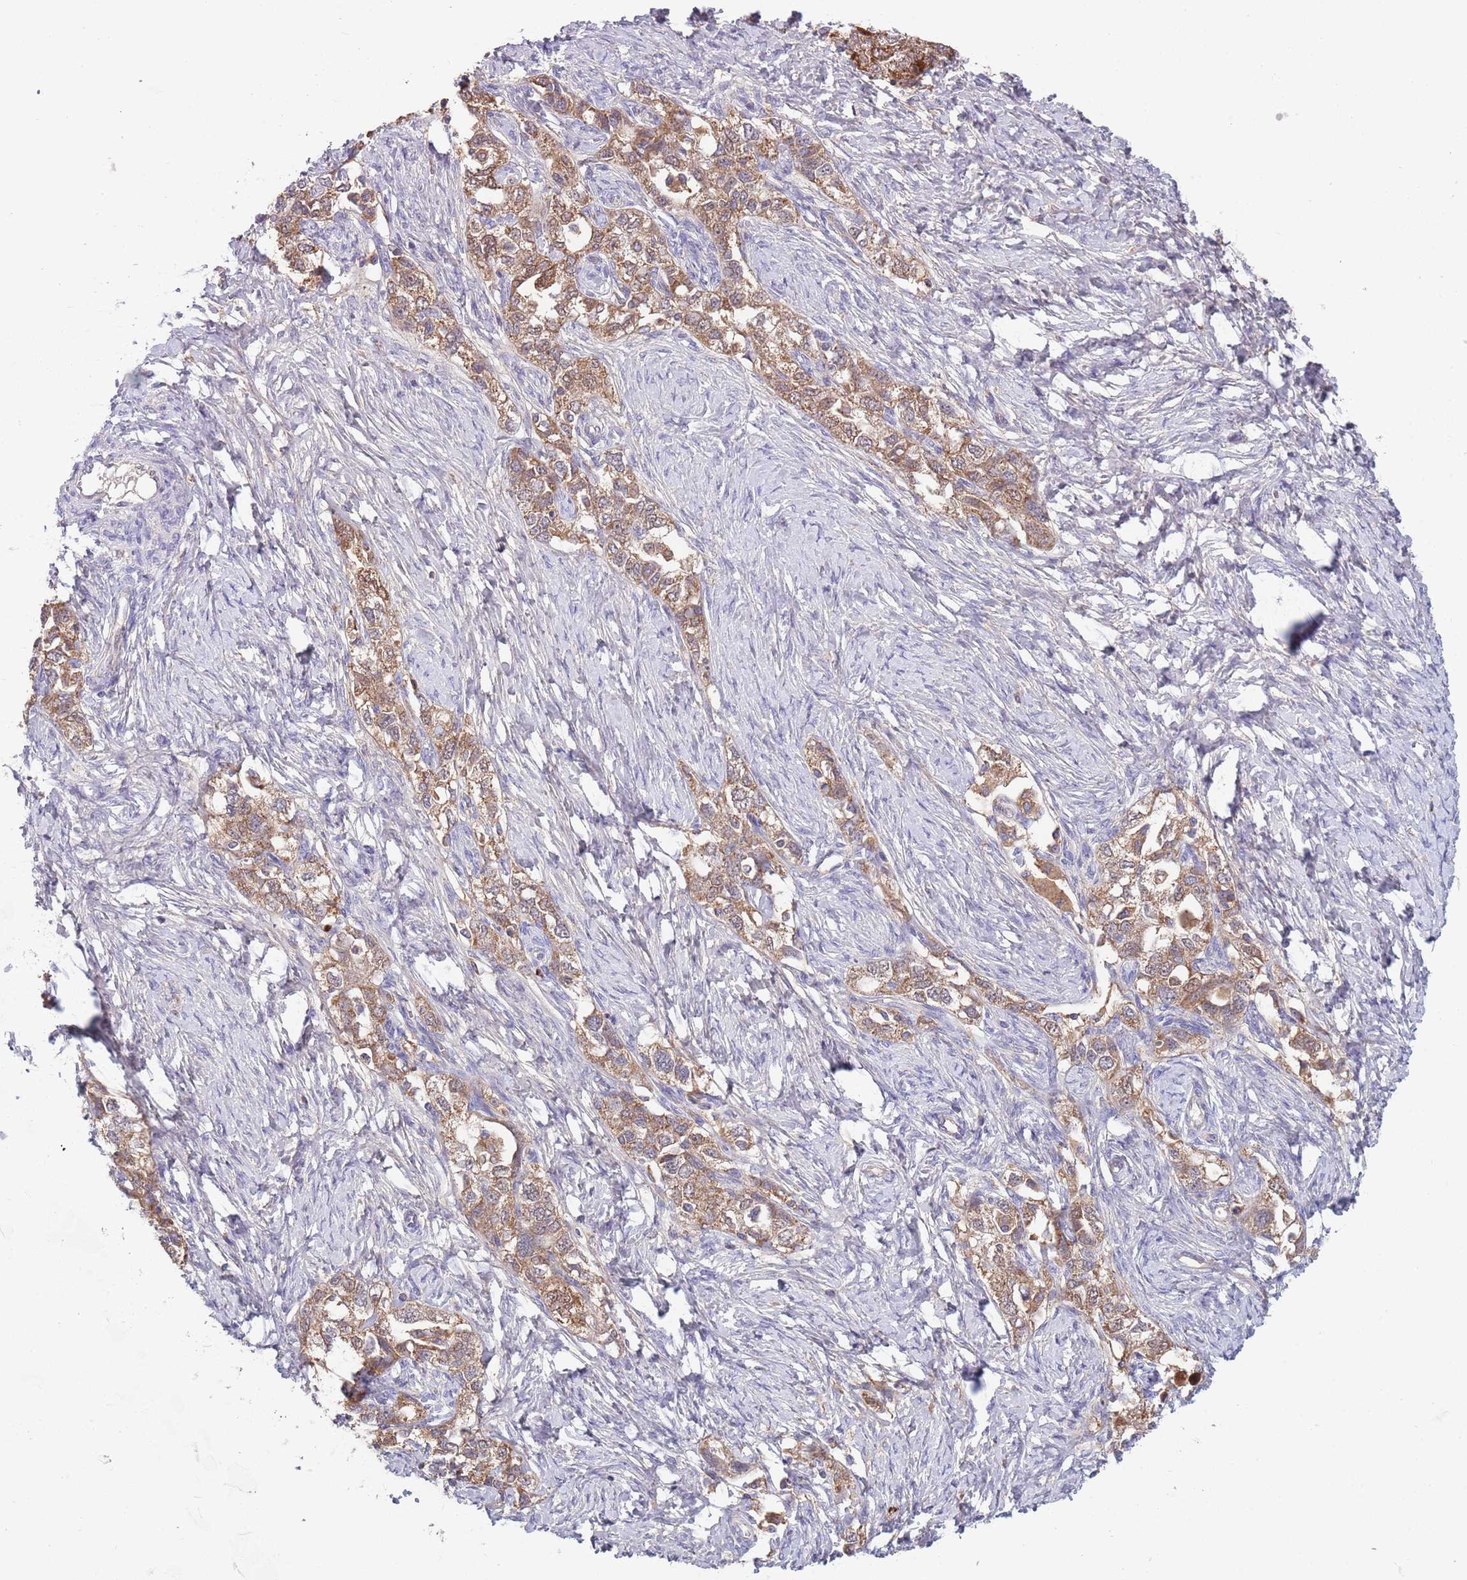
{"staining": {"intensity": "moderate", "quantity": ">75%", "location": "cytoplasmic/membranous"}, "tissue": "ovarian cancer", "cell_type": "Tumor cells", "image_type": "cancer", "snomed": [{"axis": "morphology", "description": "Carcinoma, NOS"}, {"axis": "morphology", "description": "Cystadenocarcinoma, serous, NOS"}, {"axis": "topography", "description": "Ovary"}], "caption": "Brown immunohistochemical staining in carcinoma (ovarian) shows moderate cytoplasmic/membranous expression in about >75% of tumor cells.", "gene": "DDT", "patient": {"sex": "female", "age": 69}}